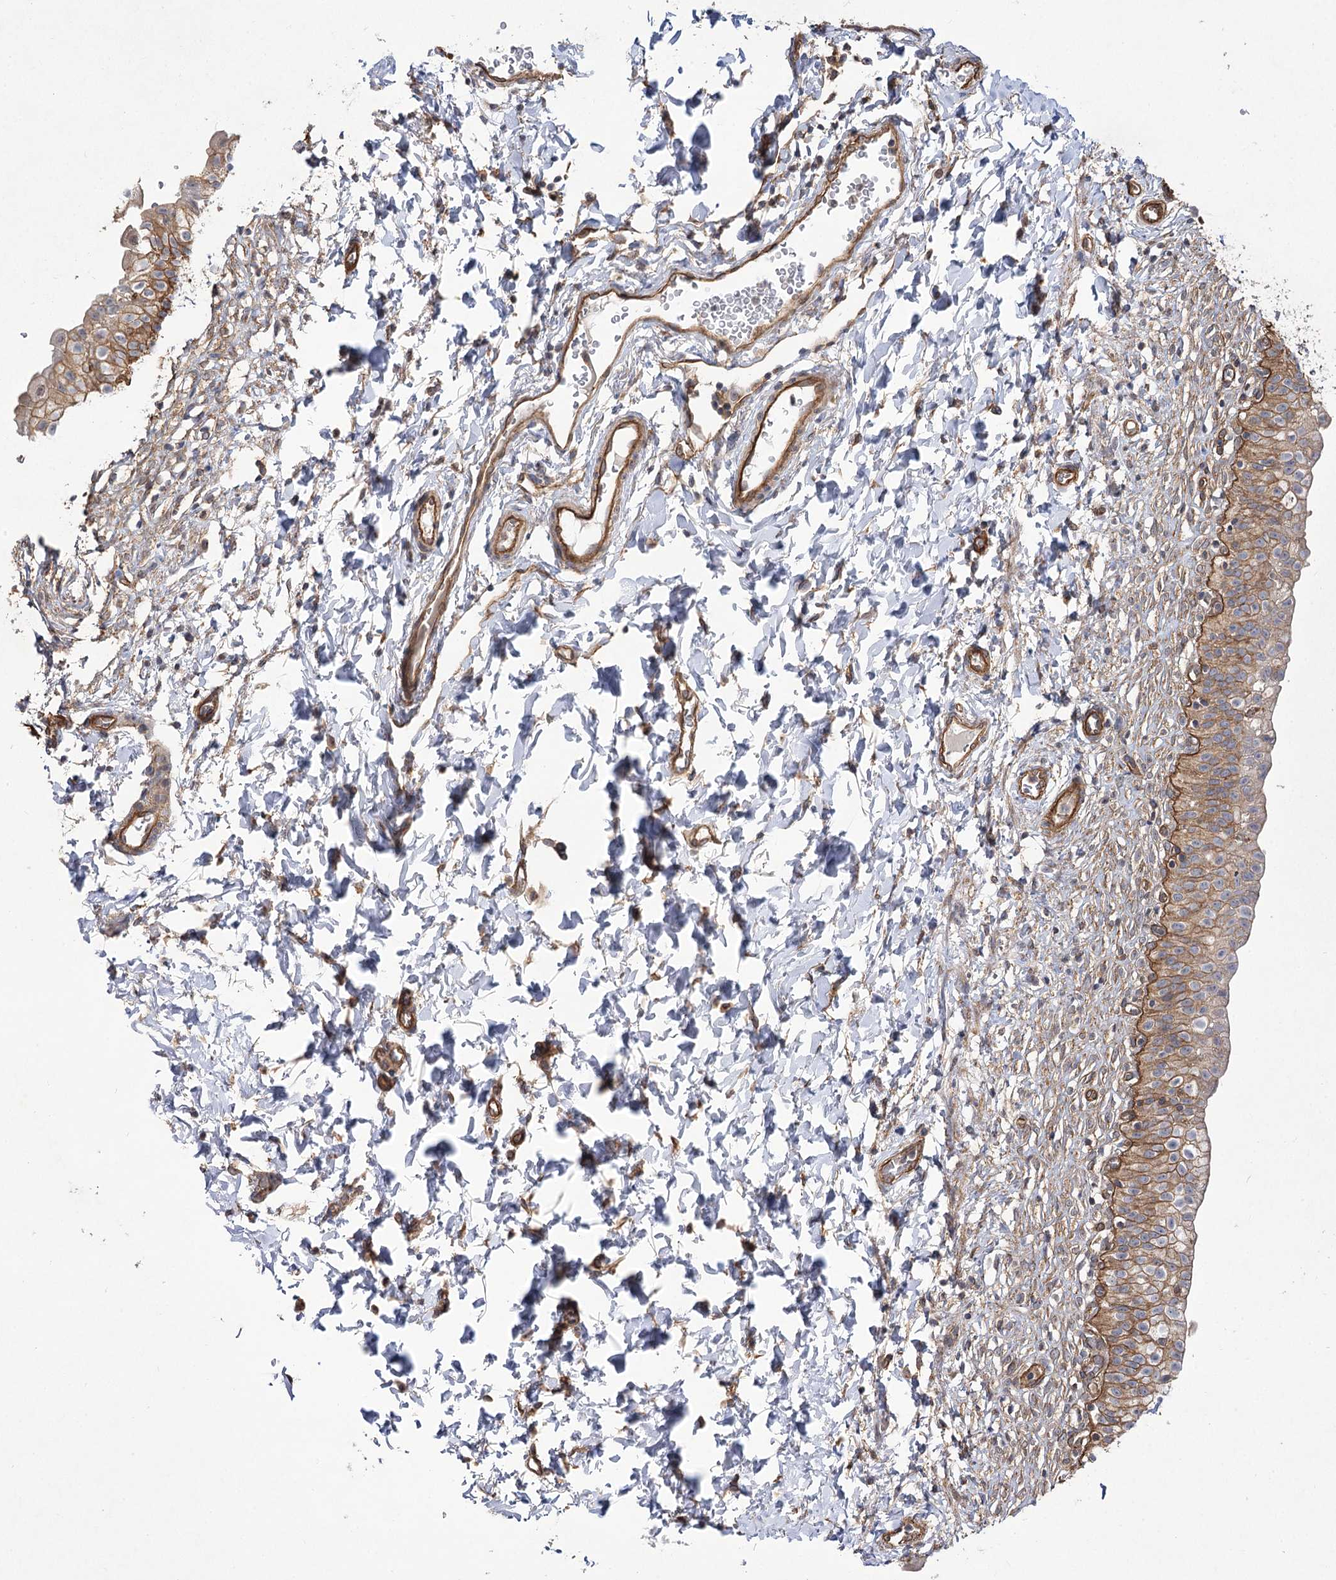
{"staining": {"intensity": "moderate", "quantity": ">75%", "location": "cytoplasmic/membranous"}, "tissue": "urinary bladder", "cell_type": "Urothelial cells", "image_type": "normal", "snomed": [{"axis": "morphology", "description": "Normal tissue, NOS"}, {"axis": "topography", "description": "Urinary bladder"}], "caption": "Immunohistochemistry (IHC) of benign human urinary bladder shows medium levels of moderate cytoplasmic/membranous expression in about >75% of urothelial cells. The staining was performed using DAB (3,3'-diaminobenzidine), with brown indicating positive protein expression. Nuclei are stained blue with hematoxylin.", "gene": "SH3BP5L", "patient": {"sex": "male", "age": 55}}